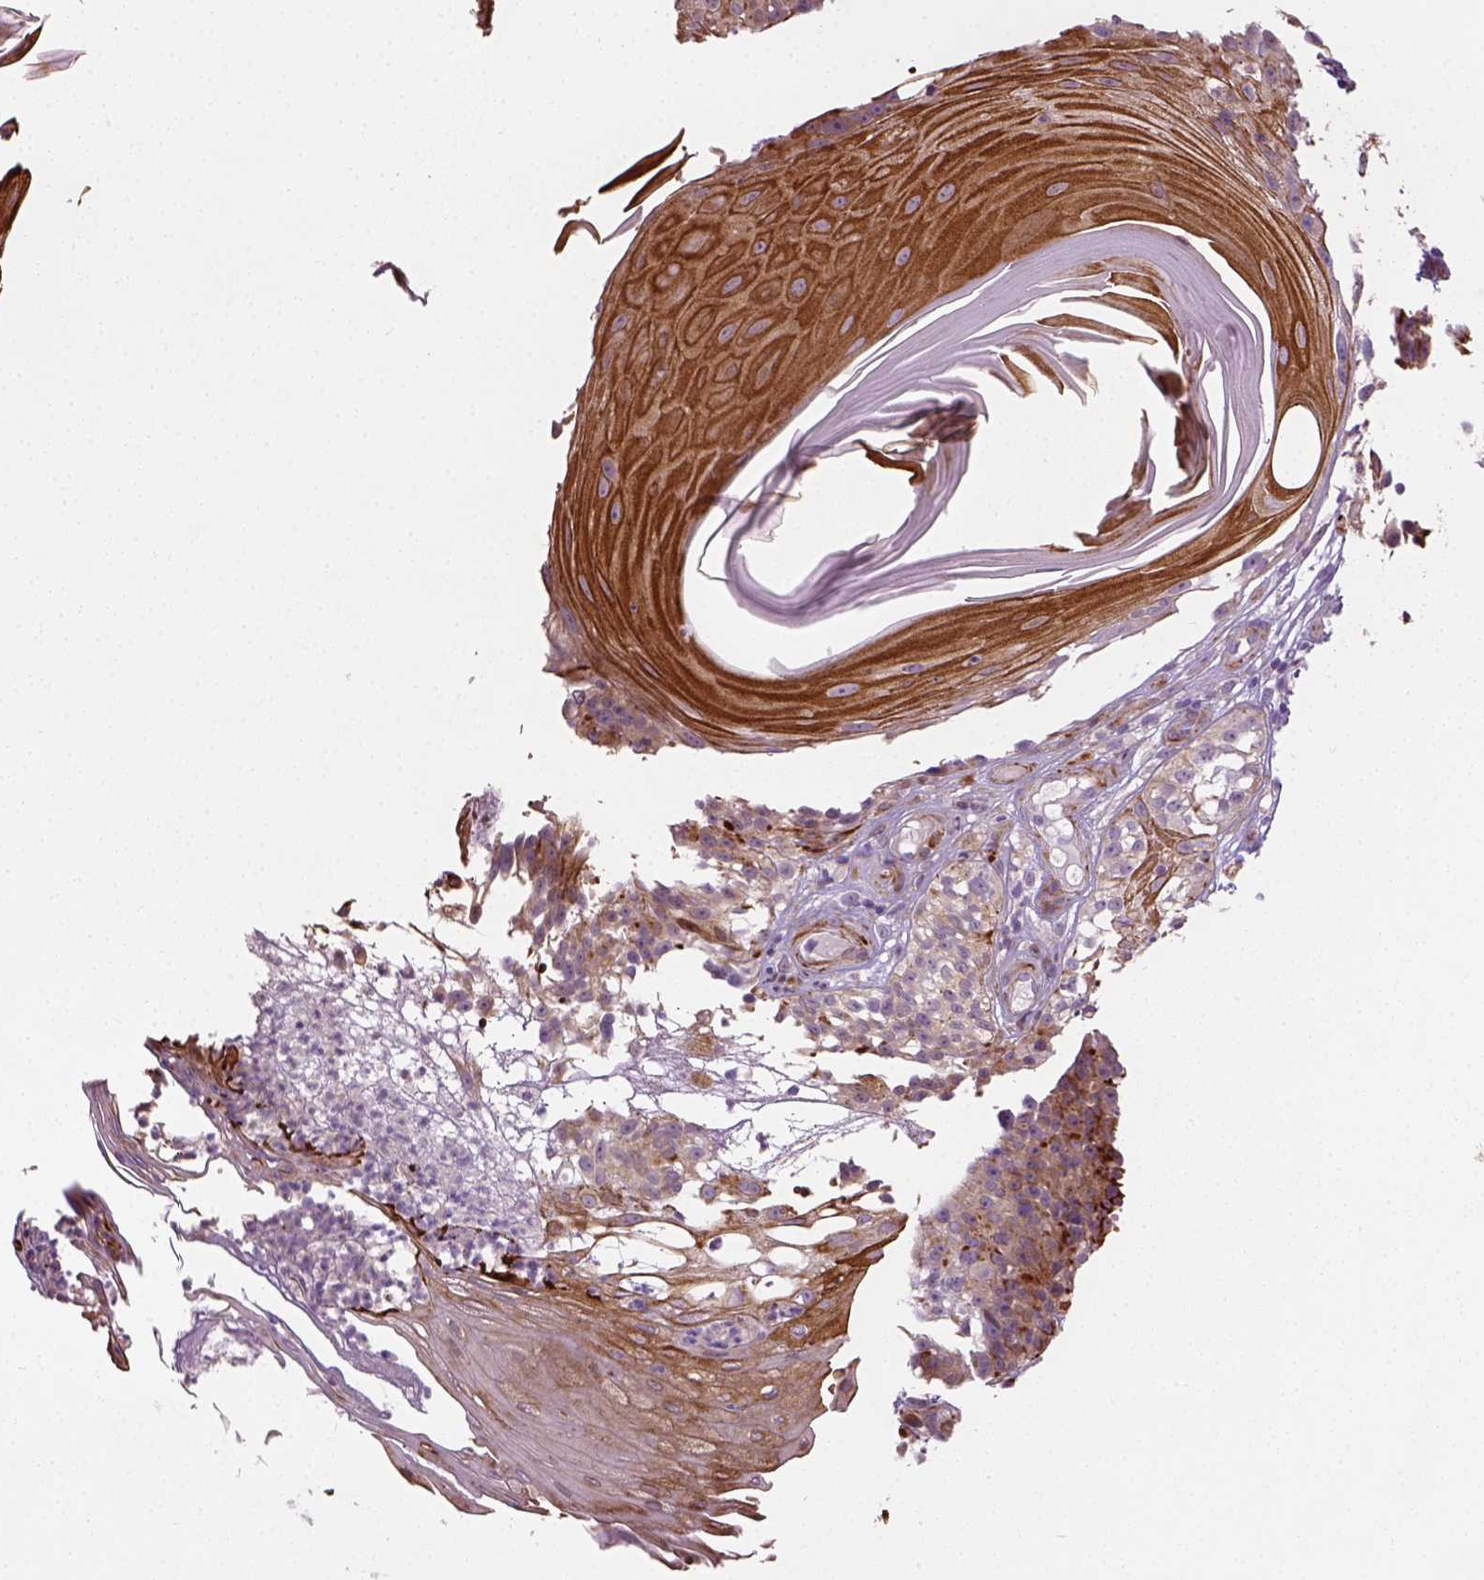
{"staining": {"intensity": "moderate", "quantity": "25%-75%", "location": "cytoplasmic/membranous"}, "tissue": "melanoma", "cell_type": "Tumor cells", "image_type": "cancer", "snomed": [{"axis": "morphology", "description": "Malignant melanoma, NOS"}, {"axis": "topography", "description": "Skin"}], "caption": "There is medium levels of moderate cytoplasmic/membranous expression in tumor cells of malignant melanoma, as demonstrated by immunohistochemical staining (brown color).", "gene": "PKP3", "patient": {"sex": "female", "age": 85}}